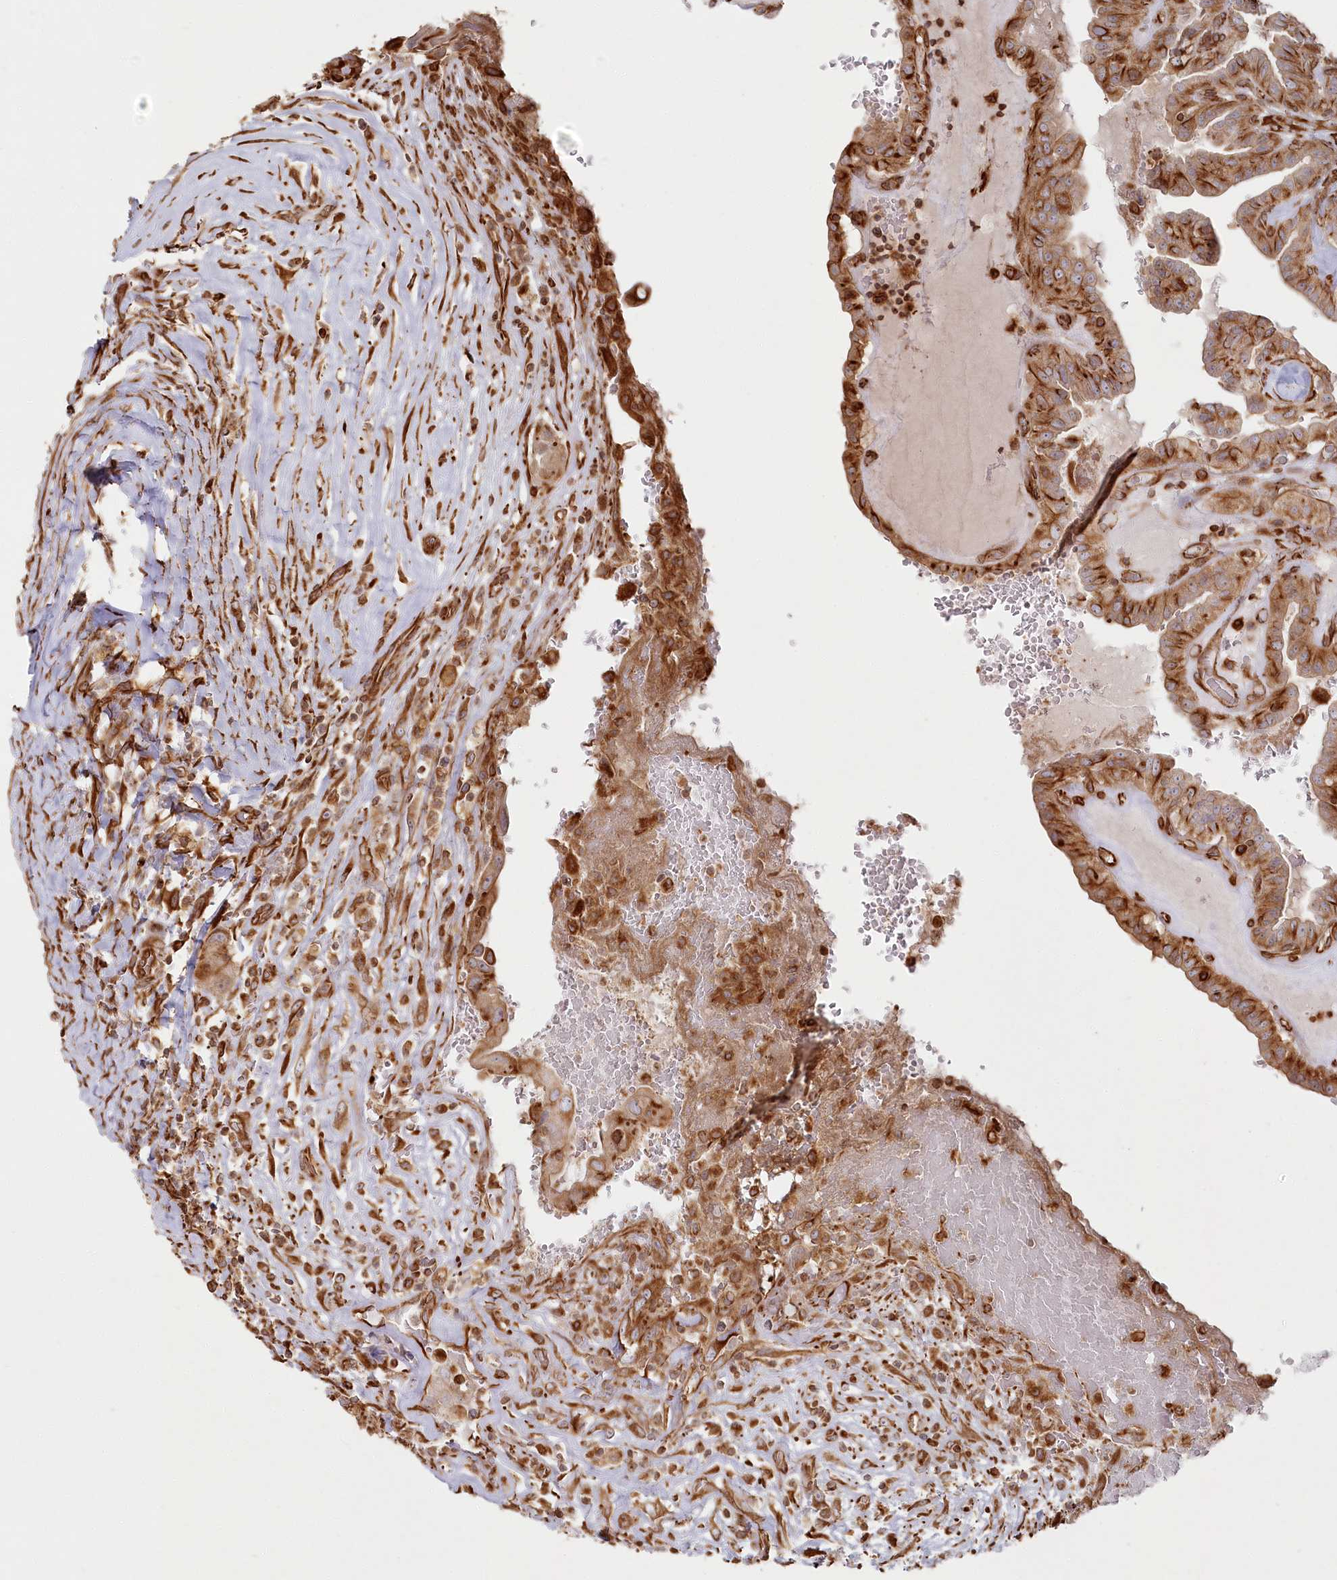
{"staining": {"intensity": "strong", "quantity": ">75%", "location": "cytoplasmic/membranous"}, "tissue": "thyroid cancer", "cell_type": "Tumor cells", "image_type": "cancer", "snomed": [{"axis": "morphology", "description": "Papillary adenocarcinoma, NOS"}, {"axis": "topography", "description": "Thyroid gland"}], "caption": "This photomicrograph demonstrates thyroid cancer (papillary adenocarcinoma) stained with IHC to label a protein in brown. The cytoplasmic/membranous of tumor cells show strong positivity for the protein. Nuclei are counter-stained blue.", "gene": "TTC1", "patient": {"sex": "male", "age": 77}}